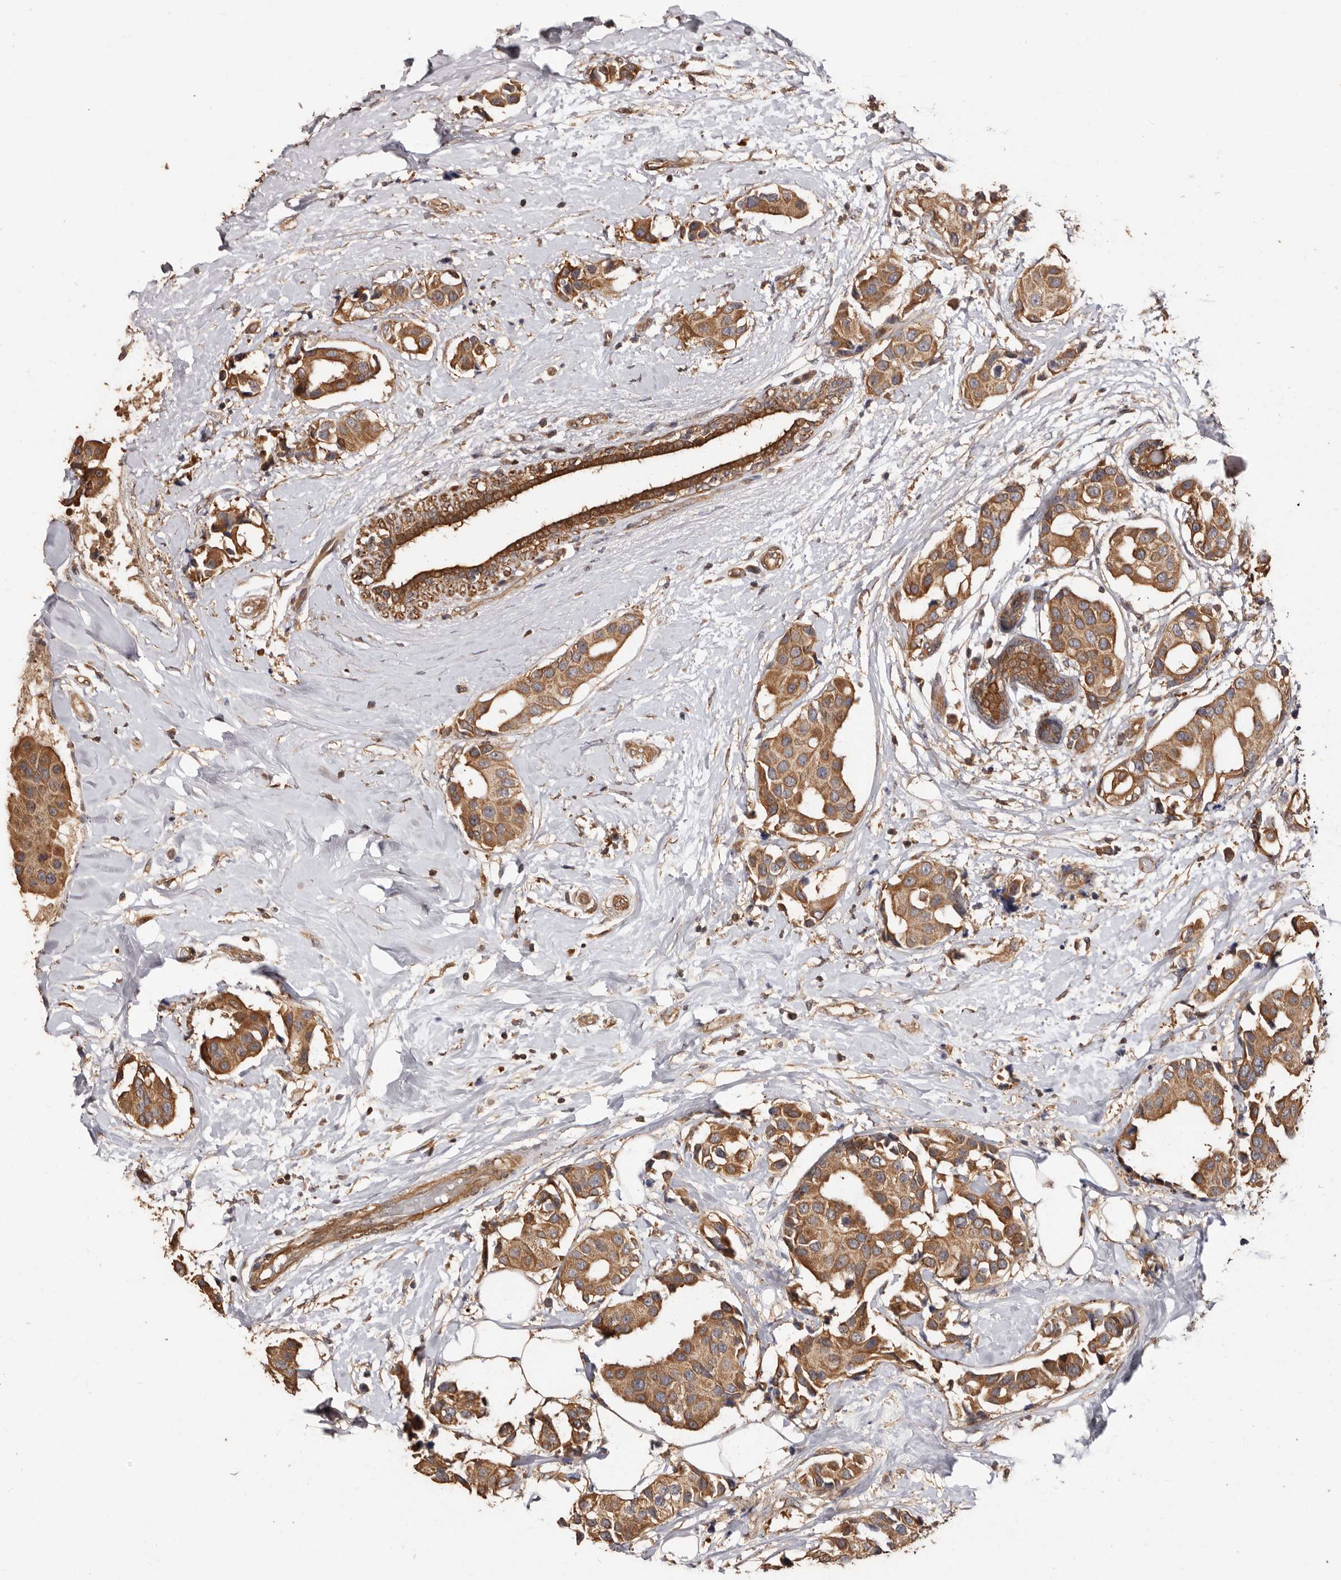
{"staining": {"intensity": "moderate", "quantity": ">75%", "location": "cytoplasmic/membranous"}, "tissue": "breast cancer", "cell_type": "Tumor cells", "image_type": "cancer", "snomed": [{"axis": "morphology", "description": "Normal tissue, NOS"}, {"axis": "morphology", "description": "Duct carcinoma"}, {"axis": "topography", "description": "Breast"}], "caption": "Moderate cytoplasmic/membranous protein positivity is appreciated in about >75% of tumor cells in breast intraductal carcinoma.", "gene": "COQ8B", "patient": {"sex": "female", "age": 39}}